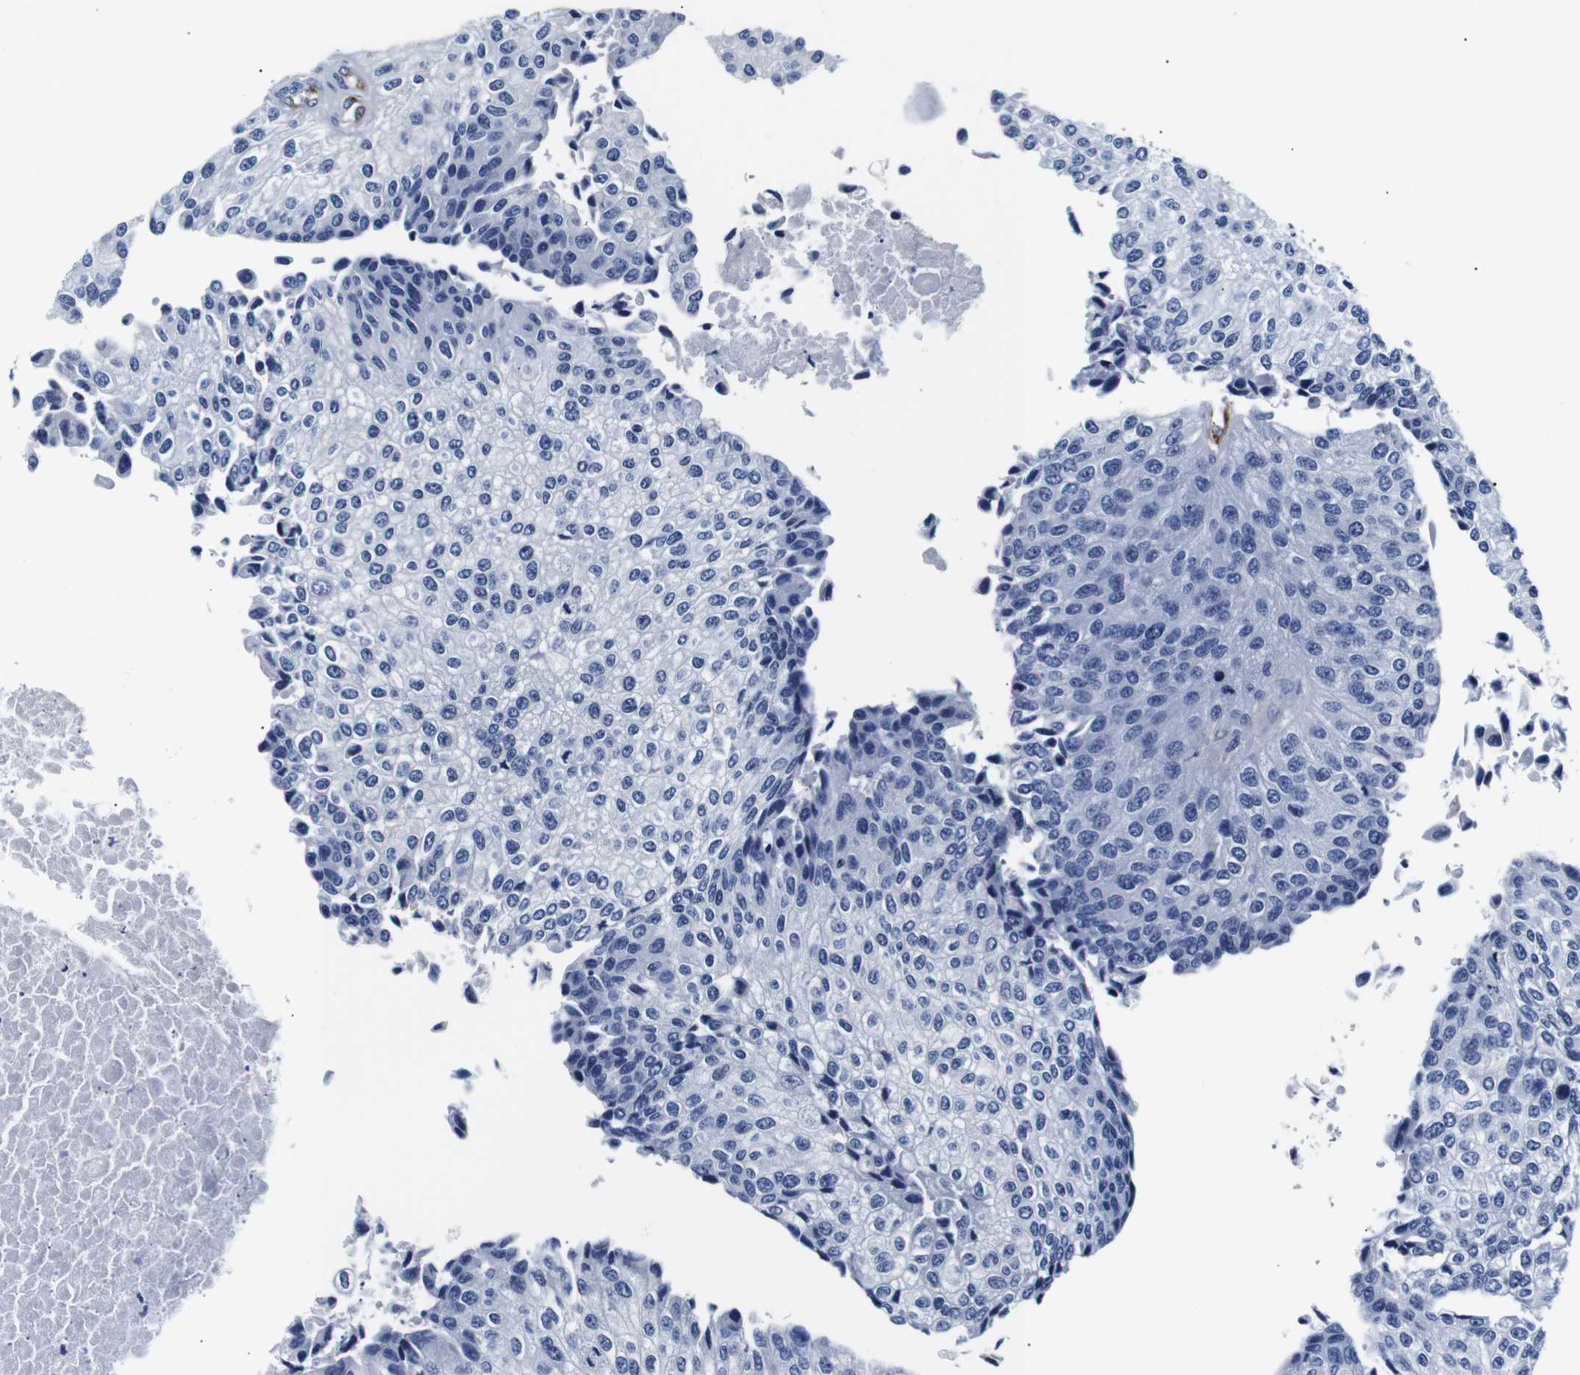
{"staining": {"intensity": "negative", "quantity": "none", "location": "none"}, "tissue": "urothelial cancer", "cell_type": "Tumor cells", "image_type": "cancer", "snomed": [{"axis": "morphology", "description": "Urothelial carcinoma, High grade"}, {"axis": "topography", "description": "Kidney"}, {"axis": "topography", "description": "Urinary bladder"}], "caption": "This image is of high-grade urothelial carcinoma stained with IHC to label a protein in brown with the nuclei are counter-stained blue. There is no expression in tumor cells. (DAB IHC, high magnification).", "gene": "MUC4", "patient": {"sex": "male", "age": 77}}